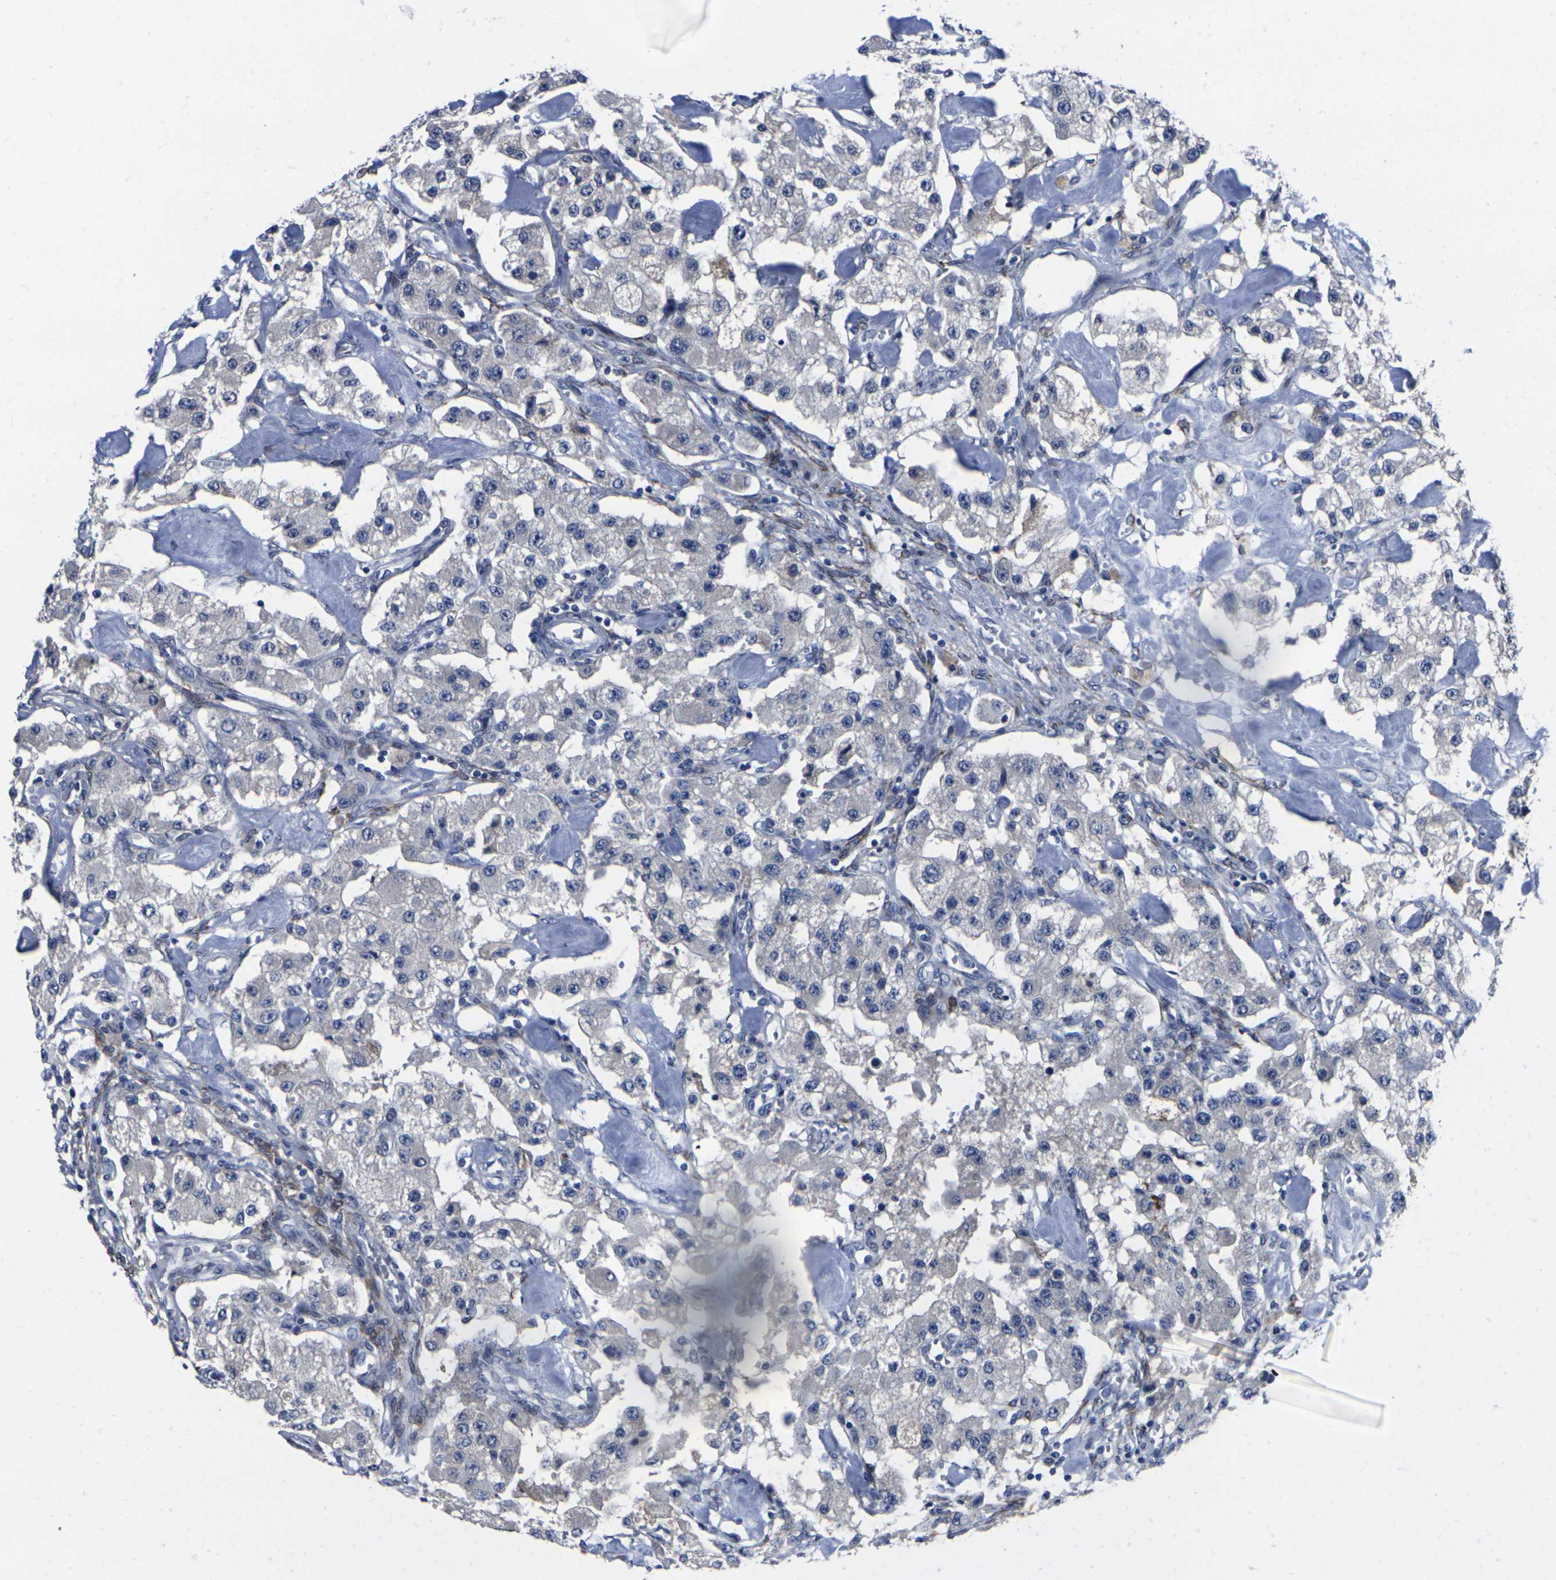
{"staining": {"intensity": "negative", "quantity": "none", "location": "none"}, "tissue": "carcinoid", "cell_type": "Tumor cells", "image_type": "cancer", "snomed": [{"axis": "morphology", "description": "Carcinoid, malignant, NOS"}, {"axis": "topography", "description": "Pancreas"}], "caption": "Protein analysis of carcinoid shows no significant expression in tumor cells. (DAB (3,3'-diaminobenzidine) immunohistochemistry (IHC) visualized using brightfield microscopy, high magnification).", "gene": "CYP2C8", "patient": {"sex": "male", "age": 41}}